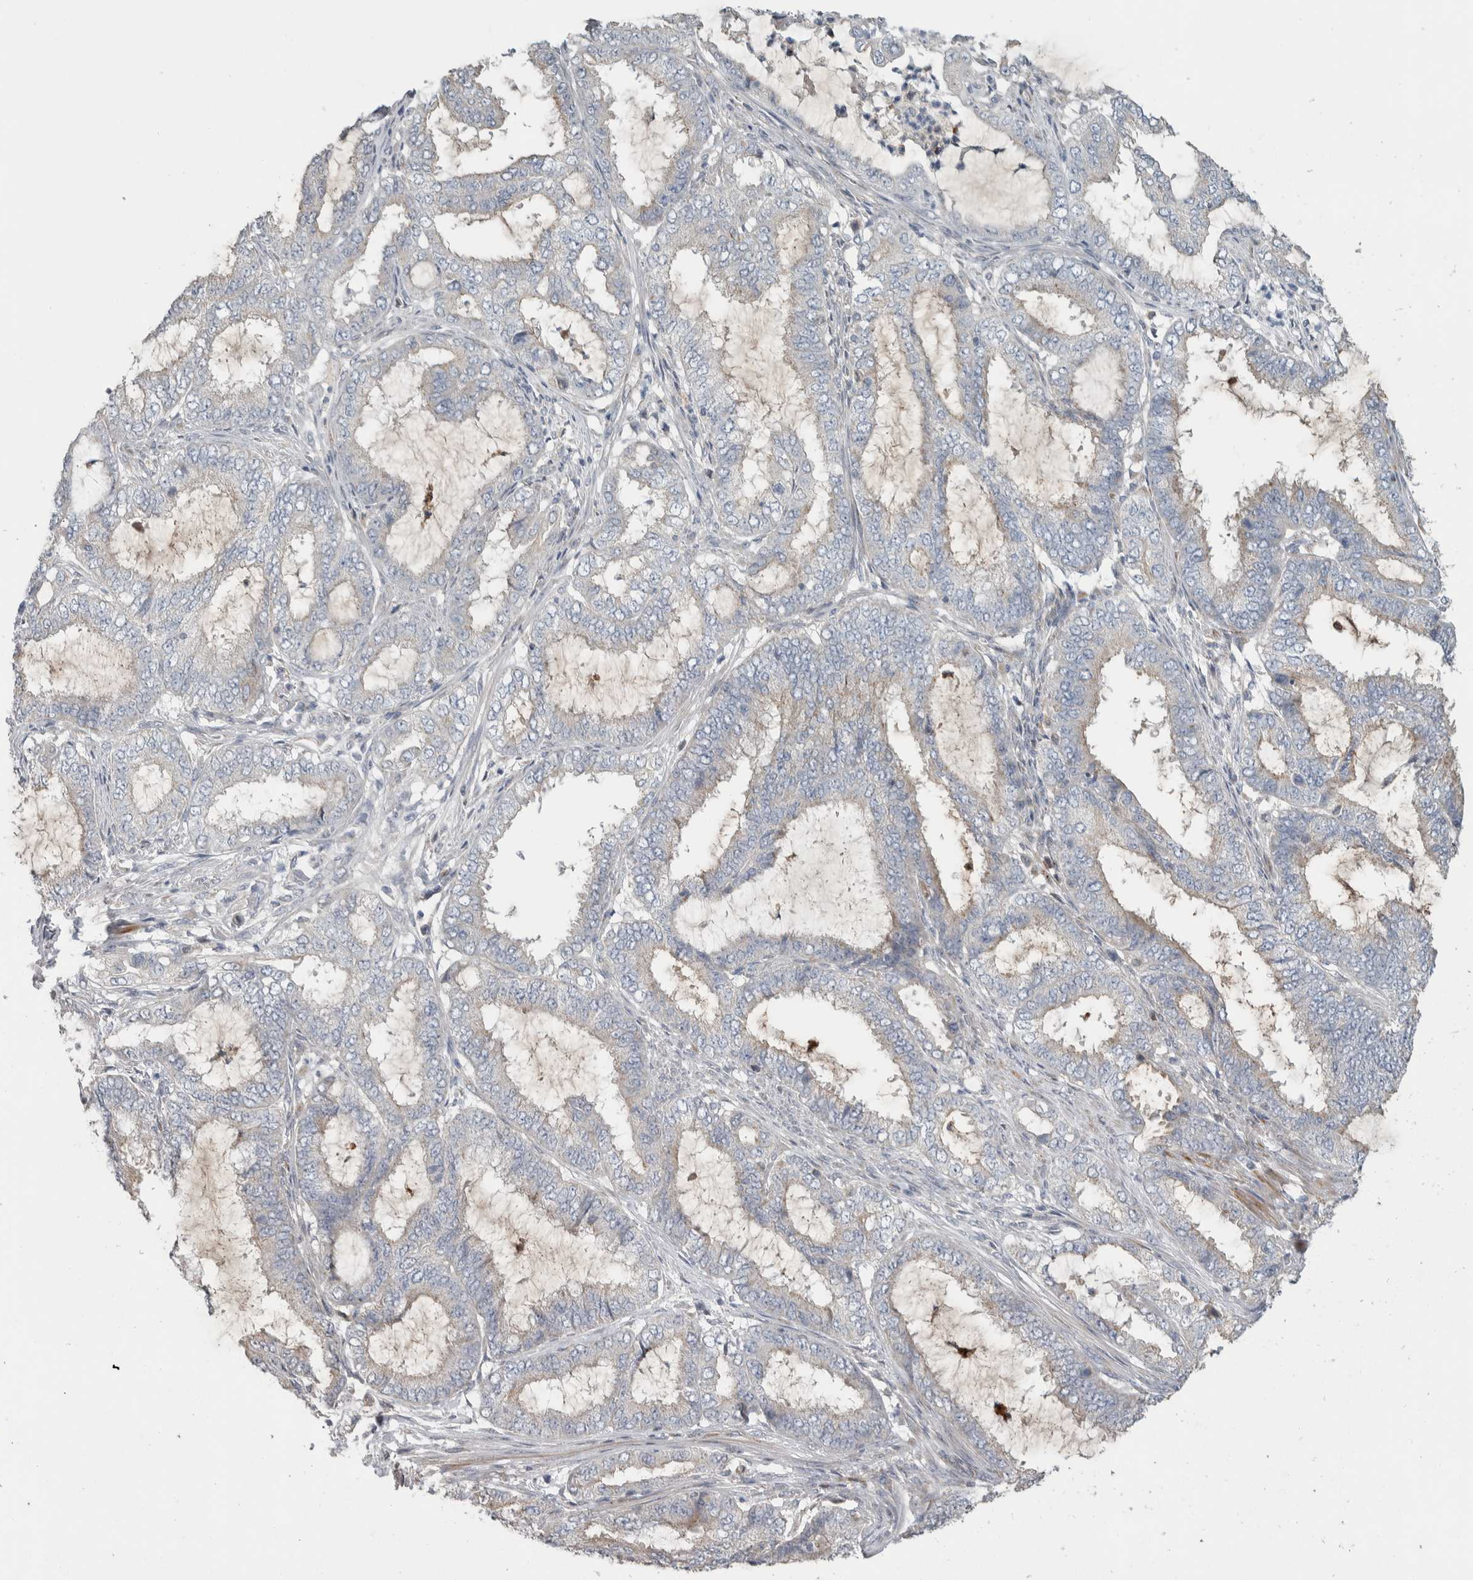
{"staining": {"intensity": "negative", "quantity": "none", "location": "none"}, "tissue": "endometrial cancer", "cell_type": "Tumor cells", "image_type": "cancer", "snomed": [{"axis": "morphology", "description": "Adenocarcinoma, NOS"}, {"axis": "topography", "description": "Endometrium"}], "caption": "Immunohistochemistry (IHC) of endometrial cancer (adenocarcinoma) exhibits no positivity in tumor cells.", "gene": "FAM83G", "patient": {"sex": "female", "age": 51}}